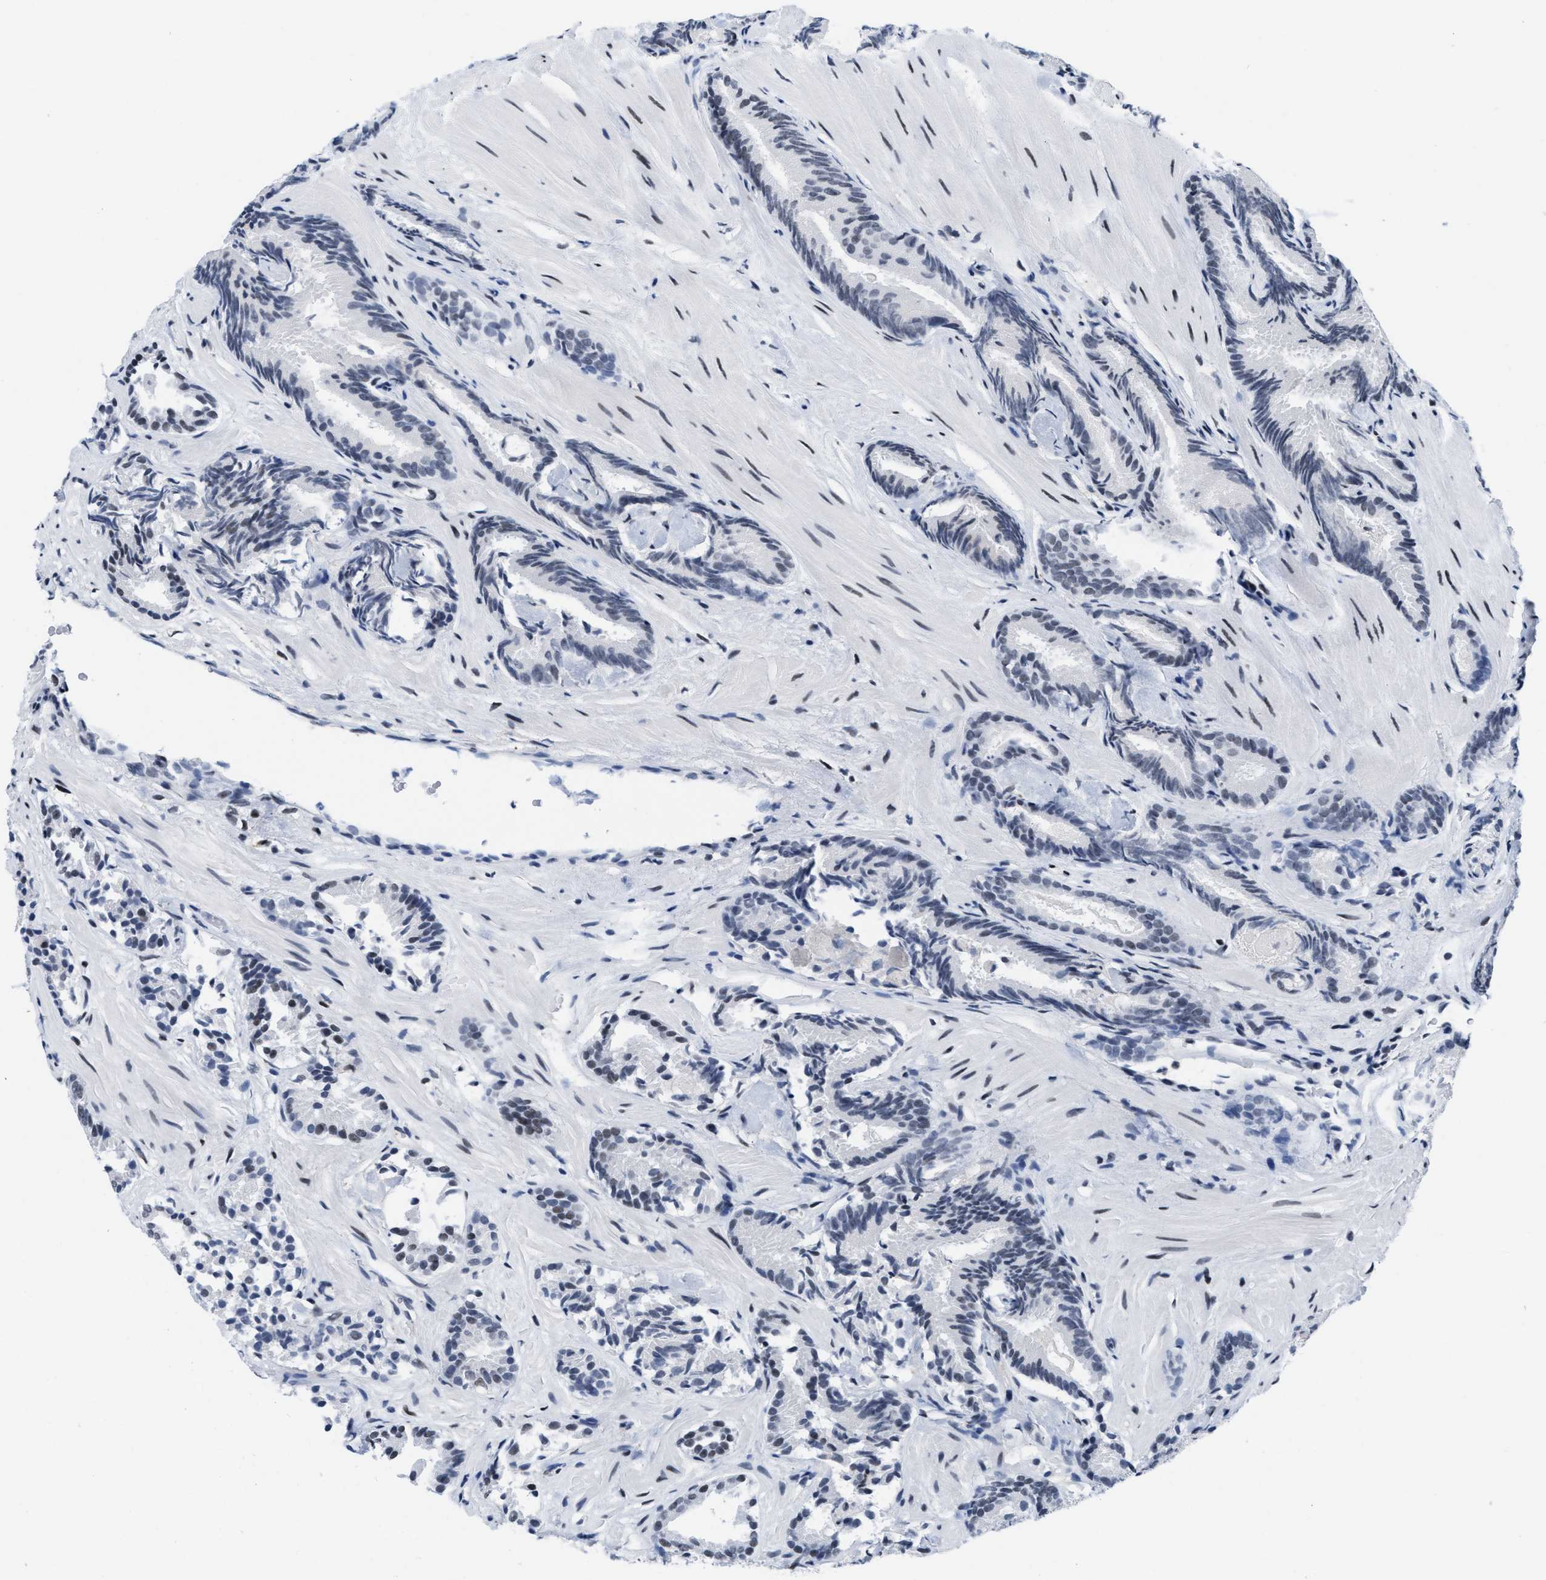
{"staining": {"intensity": "negative", "quantity": "none", "location": "none"}, "tissue": "prostate cancer", "cell_type": "Tumor cells", "image_type": "cancer", "snomed": [{"axis": "morphology", "description": "Adenocarcinoma, Low grade"}, {"axis": "topography", "description": "Prostate"}], "caption": "This photomicrograph is of prostate cancer stained with immunohistochemistry (IHC) to label a protein in brown with the nuclei are counter-stained blue. There is no positivity in tumor cells.", "gene": "MIER1", "patient": {"sex": "male", "age": 51}}